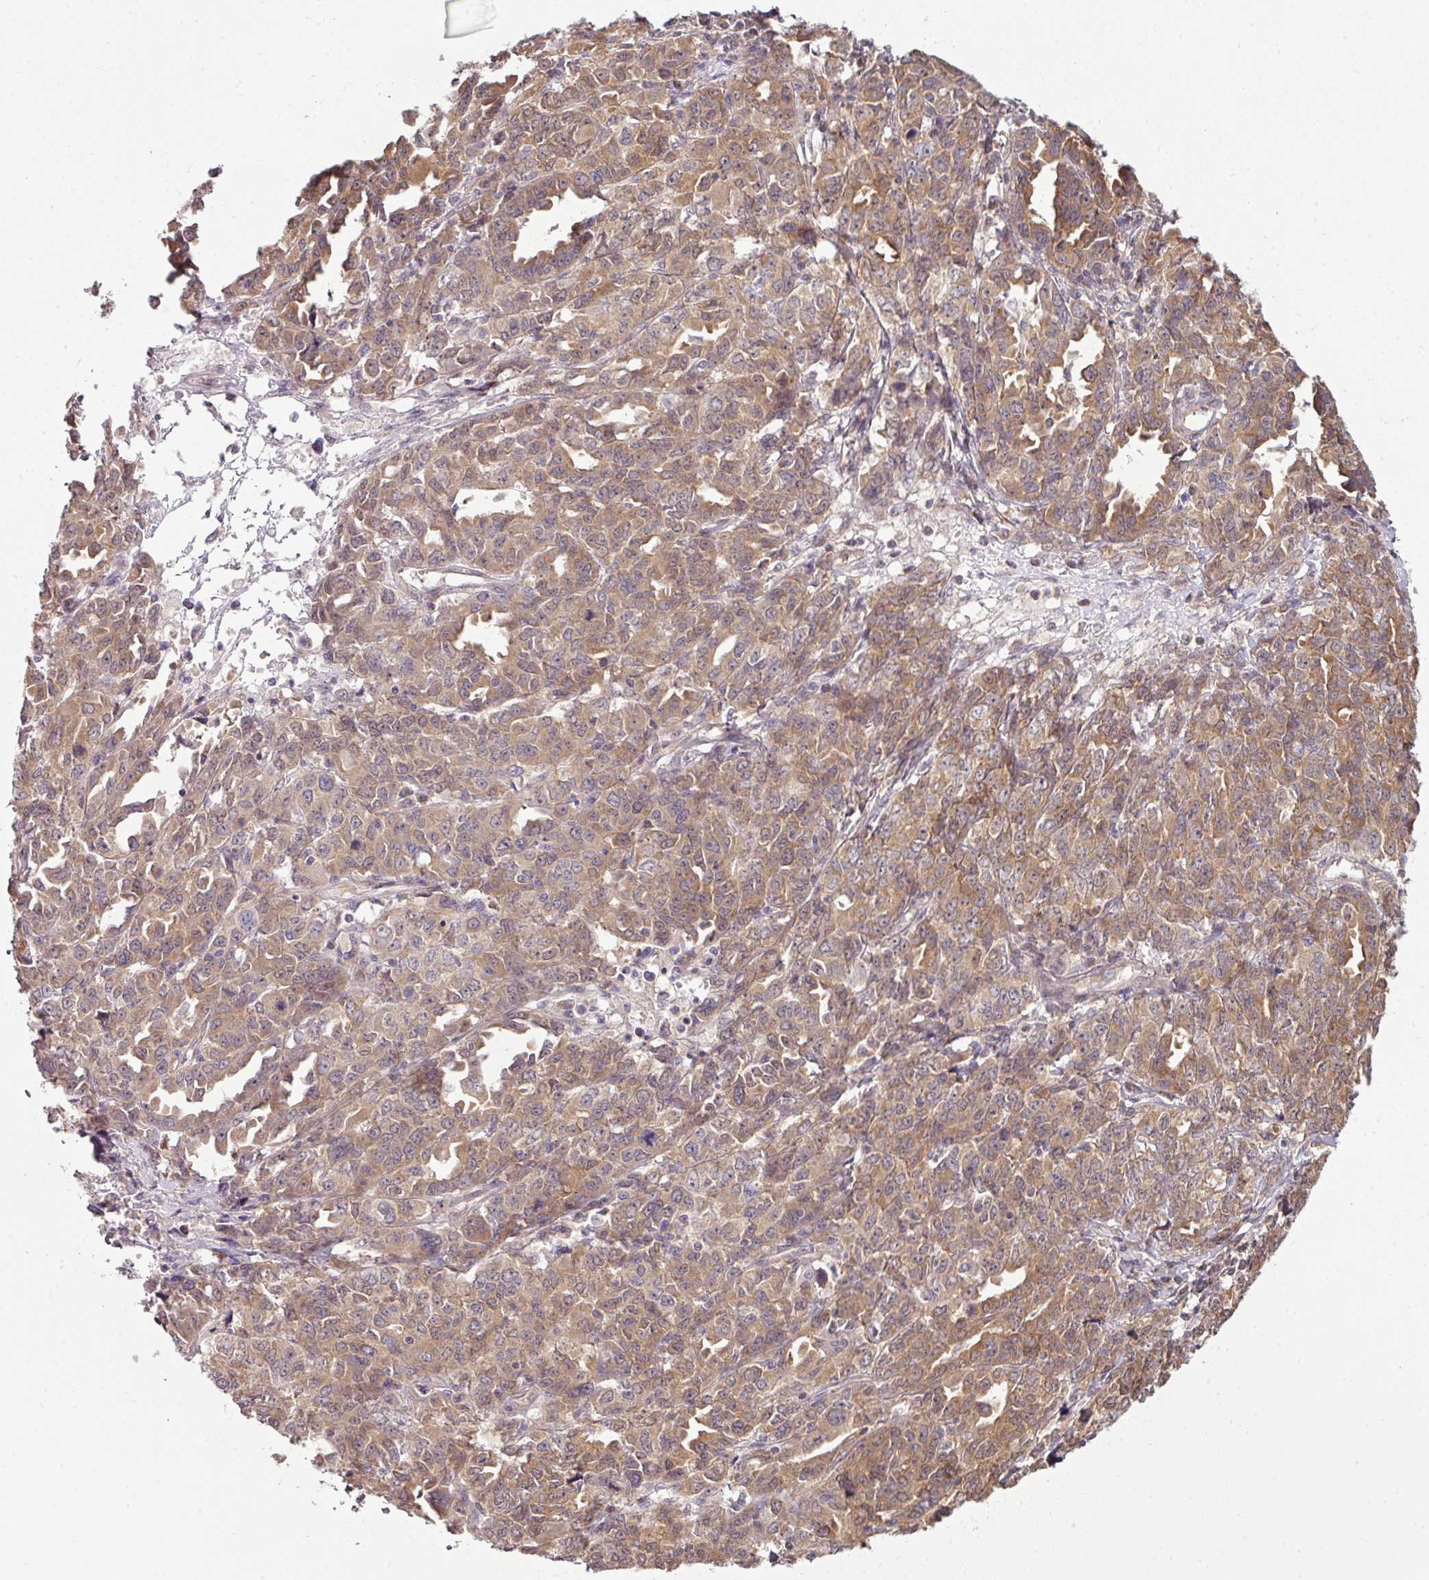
{"staining": {"intensity": "moderate", "quantity": ">75%", "location": "cytoplasmic/membranous"}, "tissue": "ovarian cancer", "cell_type": "Tumor cells", "image_type": "cancer", "snomed": [{"axis": "morphology", "description": "Adenocarcinoma, NOS"}, {"axis": "morphology", "description": "Carcinoma, endometroid"}, {"axis": "topography", "description": "Ovary"}], "caption": "Immunohistochemical staining of human ovarian endometroid carcinoma reveals moderate cytoplasmic/membranous protein positivity in about >75% of tumor cells. The staining is performed using DAB brown chromogen to label protein expression. The nuclei are counter-stained blue using hematoxylin.", "gene": "DERPC", "patient": {"sex": "female", "age": 72}}